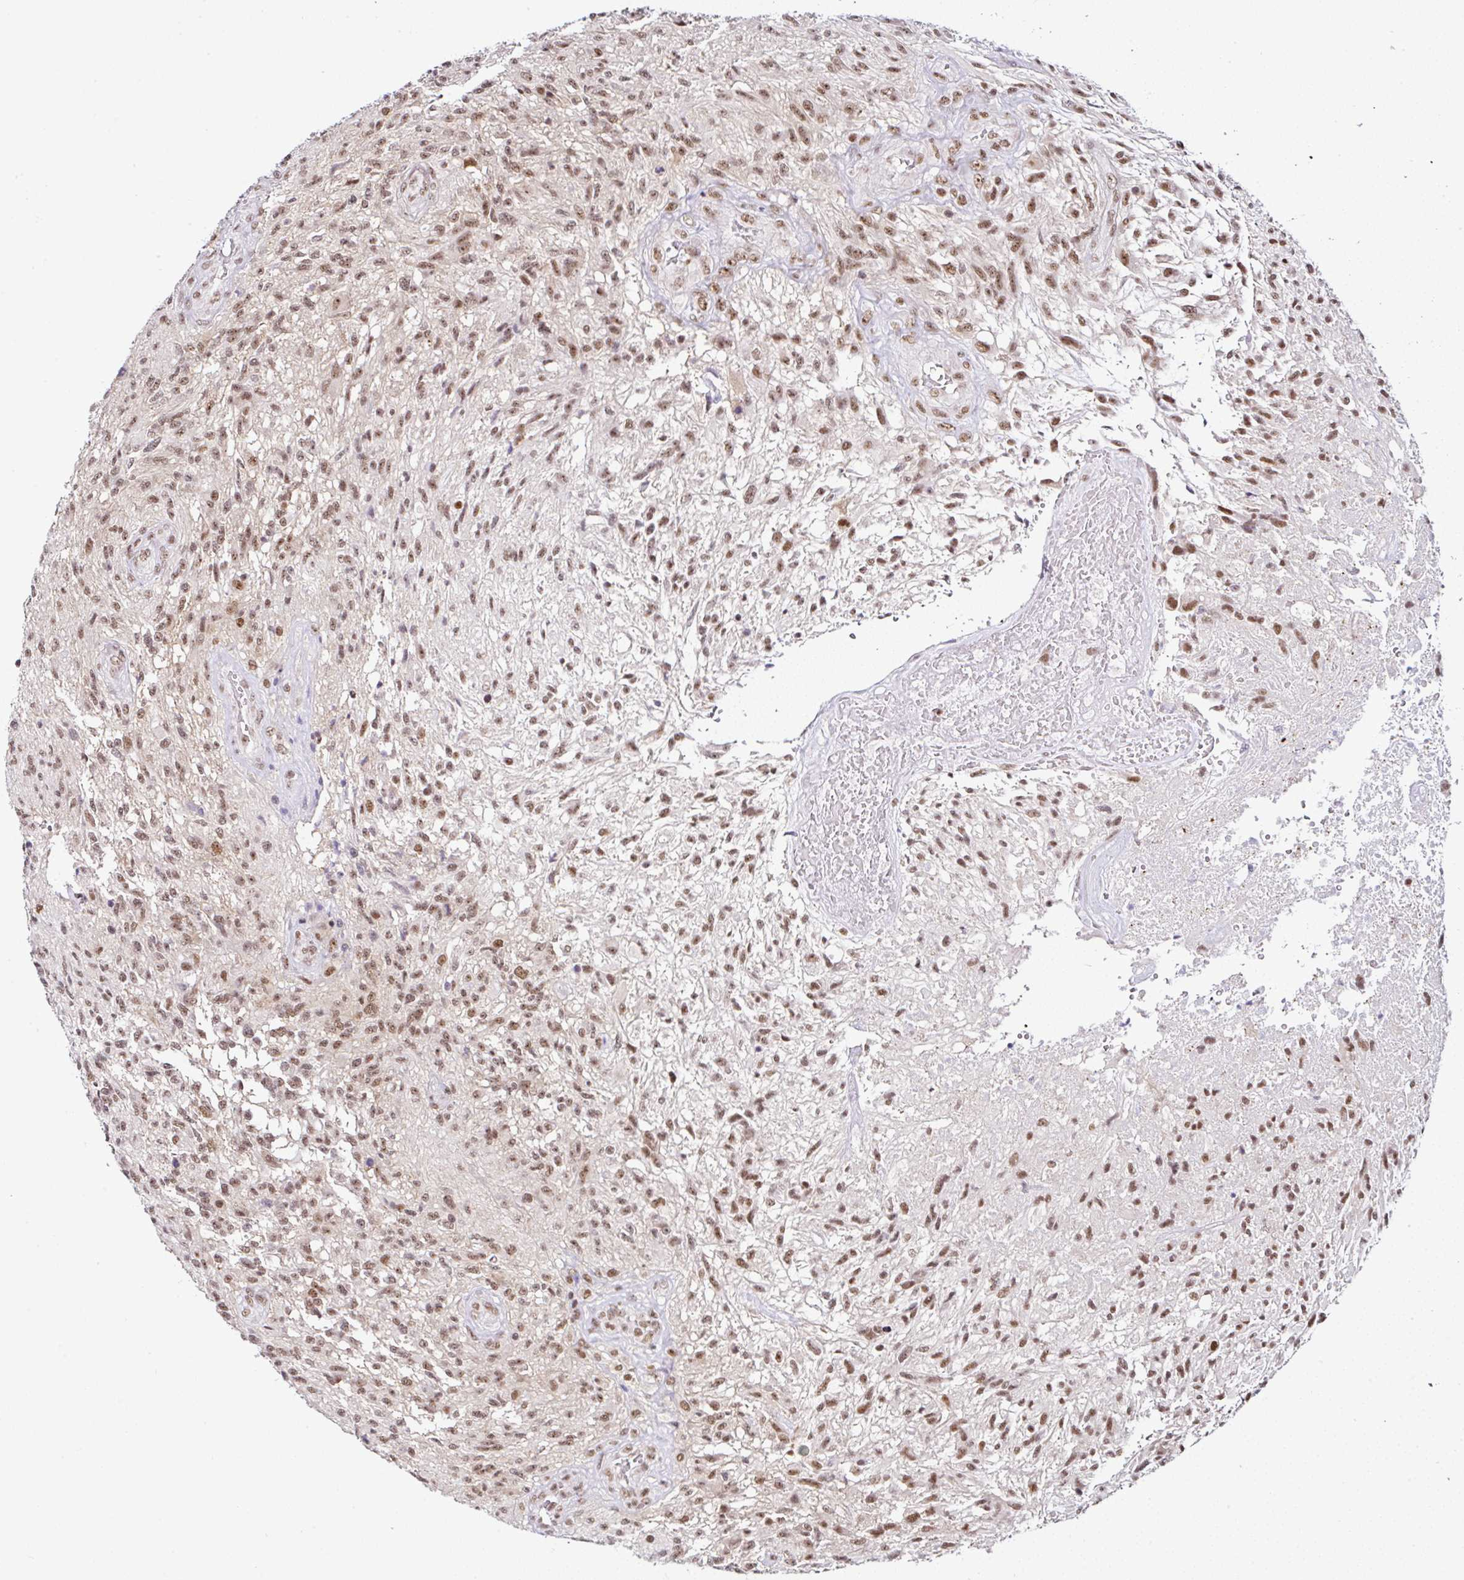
{"staining": {"intensity": "moderate", "quantity": ">75%", "location": "nuclear"}, "tissue": "glioma", "cell_type": "Tumor cells", "image_type": "cancer", "snomed": [{"axis": "morphology", "description": "Glioma, malignant, High grade"}, {"axis": "topography", "description": "Brain"}], "caption": "Moderate nuclear positivity is seen in about >75% of tumor cells in glioma. Nuclei are stained in blue.", "gene": "PTPN2", "patient": {"sex": "male", "age": 56}}